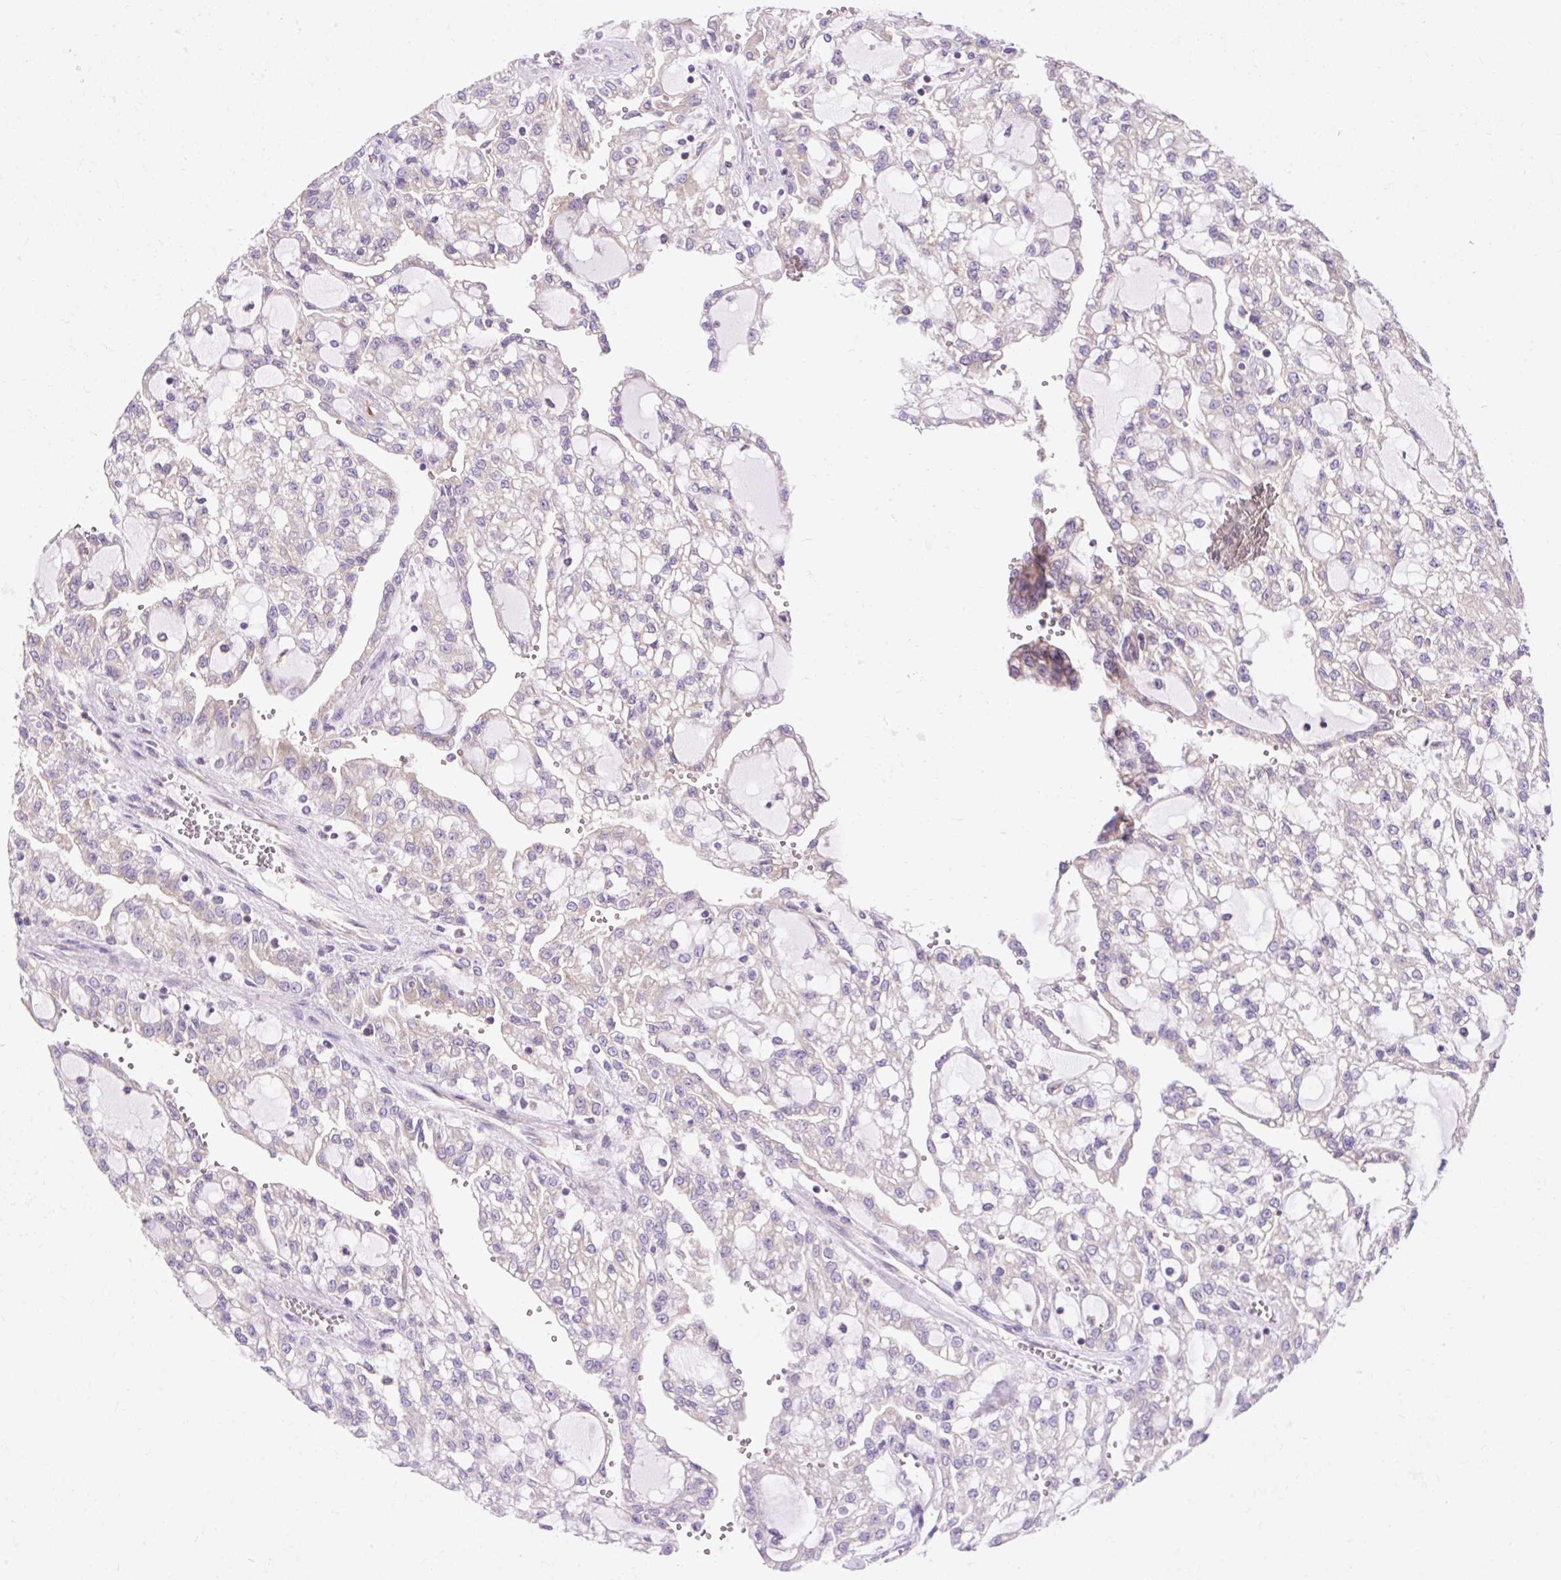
{"staining": {"intensity": "negative", "quantity": "none", "location": "none"}, "tissue": "renal cancer", "cell_type": "Tumor cells", "image_type": "cancer", "snomed": [{"axis": "morphology", "description": "Adenocarcinoma, NOS"}, {"axis": "topography", "description": "Kidney"}], "caption": "Tumor cells are negative for protein expression in human adenocarcinoma (renal).", "gene": "GPR45", "patient": {"sex": "male", "age": 63}}